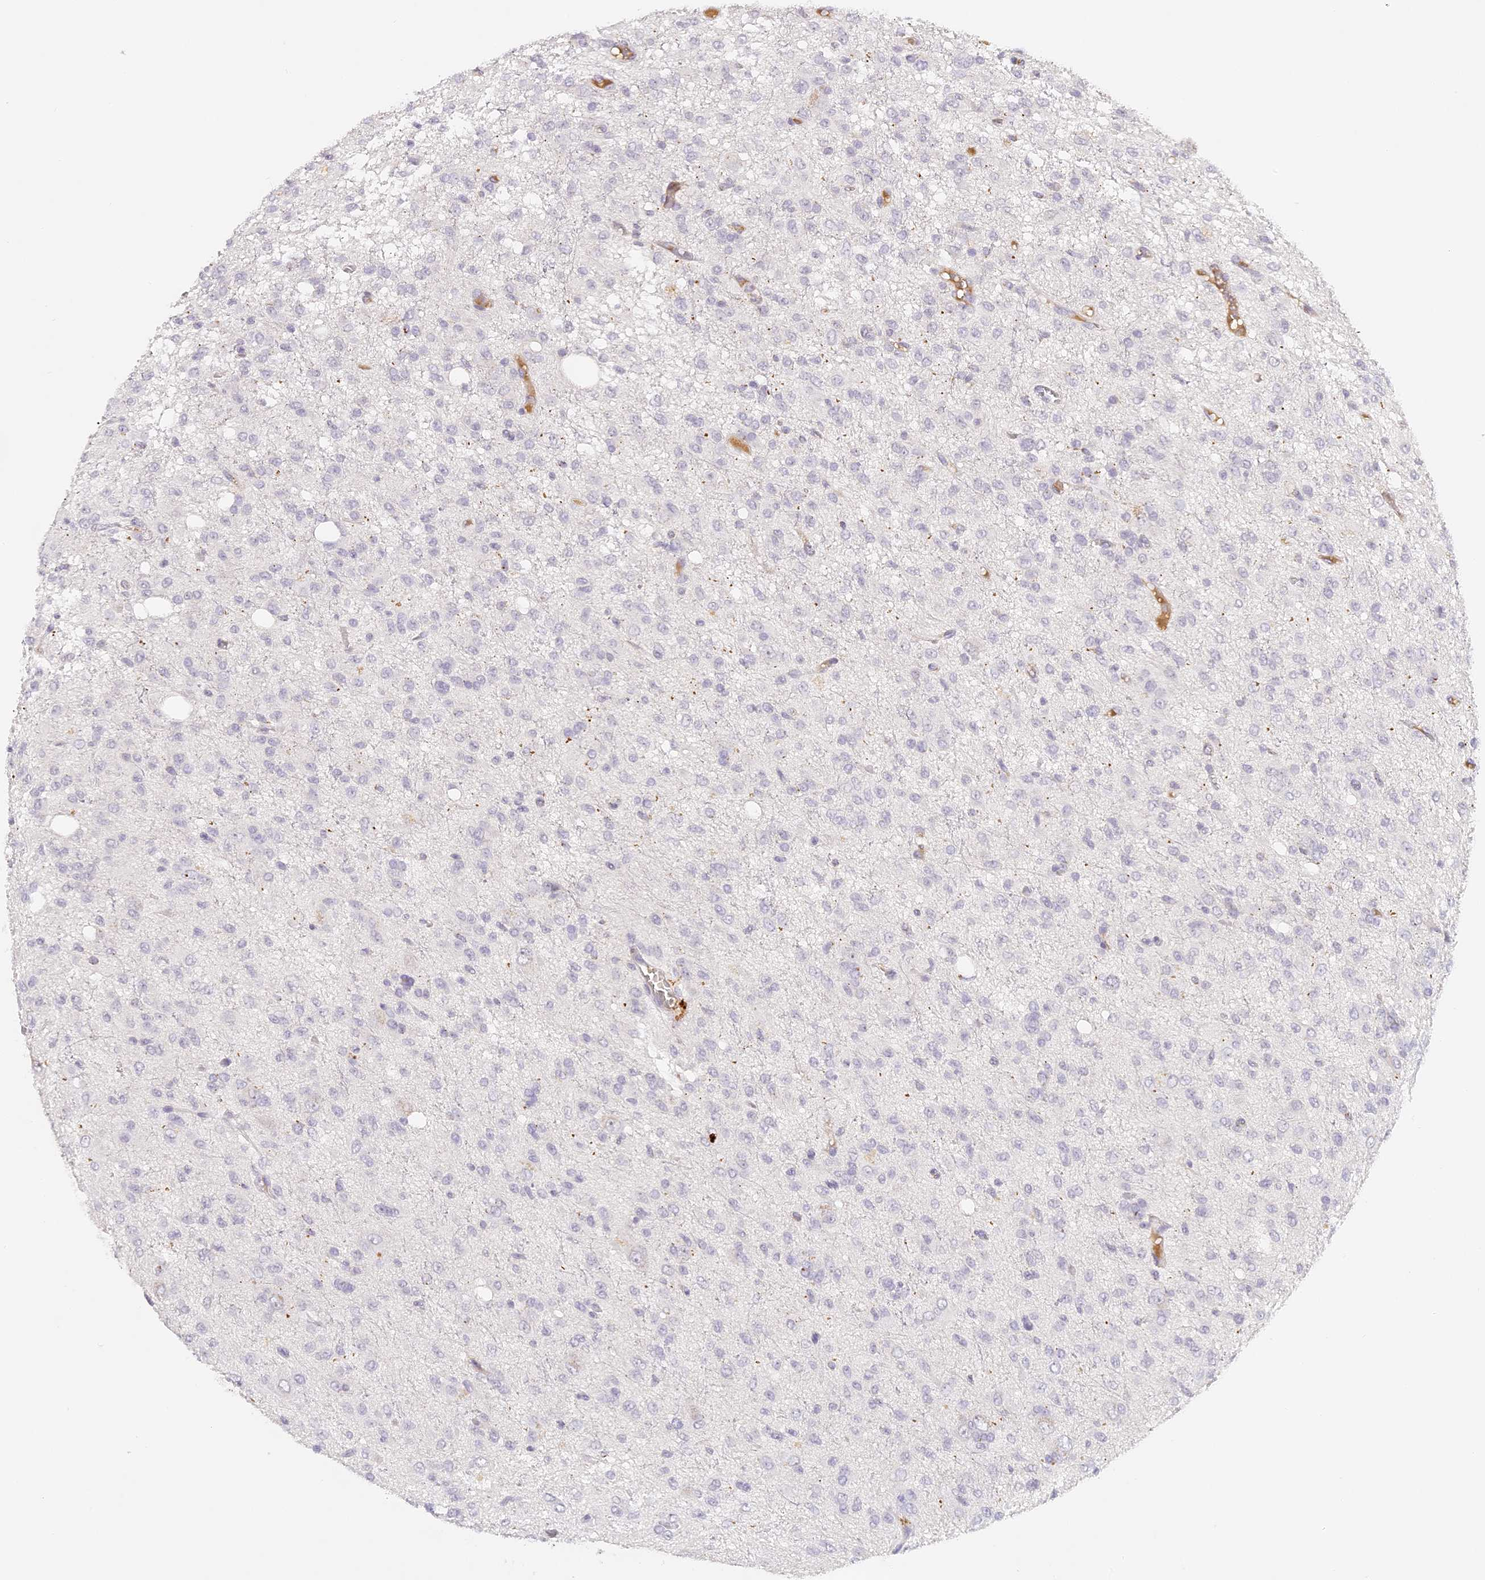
{"staining": {"intensity": "negative", "quantity": "none", "location": "none"}, "tissue": "glioma", "cell_type": "Tumor cells", "image_type": "cancer", "snomed": [{"axis": "morphology", "description": "Glioma, malignant, High grade"}, {"axis": "topography", "description": "Brain"}], "caption": "IHC image of glioma stained for a protein (brown), which reveals no expression in tumor cells.", "gene": "ELL3", "patient": {"sex": "female", "age": 59}}